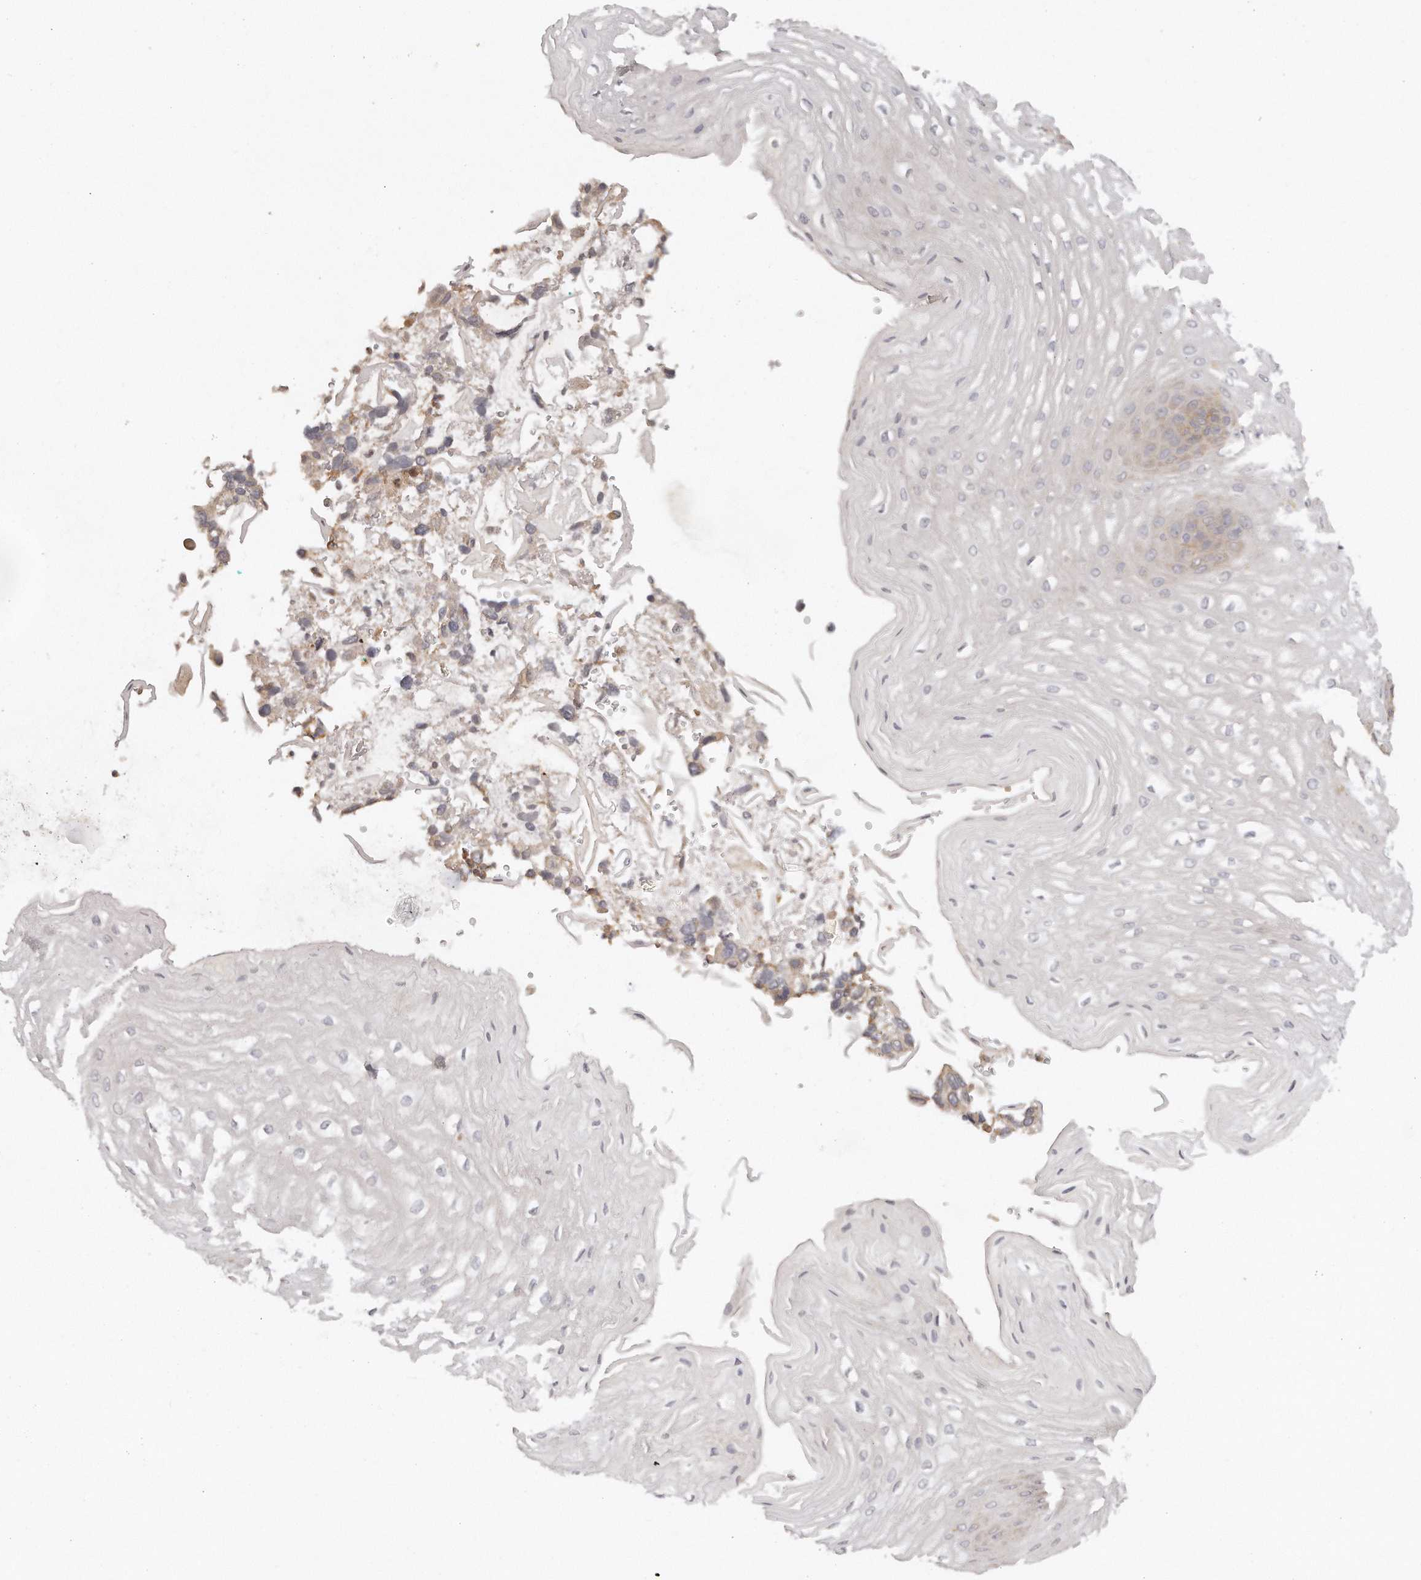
{"staining": {"intensity": "weak", "quantity": "25%-75%", "location": "cytoplasmic/membranous"}, "tissue": "esophagus", "cell_type": "Squamous epithelial cells", "image_type": "normal", "snomed": [{"axis": "morphology", "description": "Normal tissue, NOS"}, {"axis": "topography", "description": "Esophagus"}], "caption": "Immunohistochemistry (DAB) staining of unremarkable human esophagus displays weak cytoplasmic/membranous protein expression in about 25%-75% of squamous epithelial cells.", "gene": "TTLL4", "patient": {"sex": "male", "age": 60}}